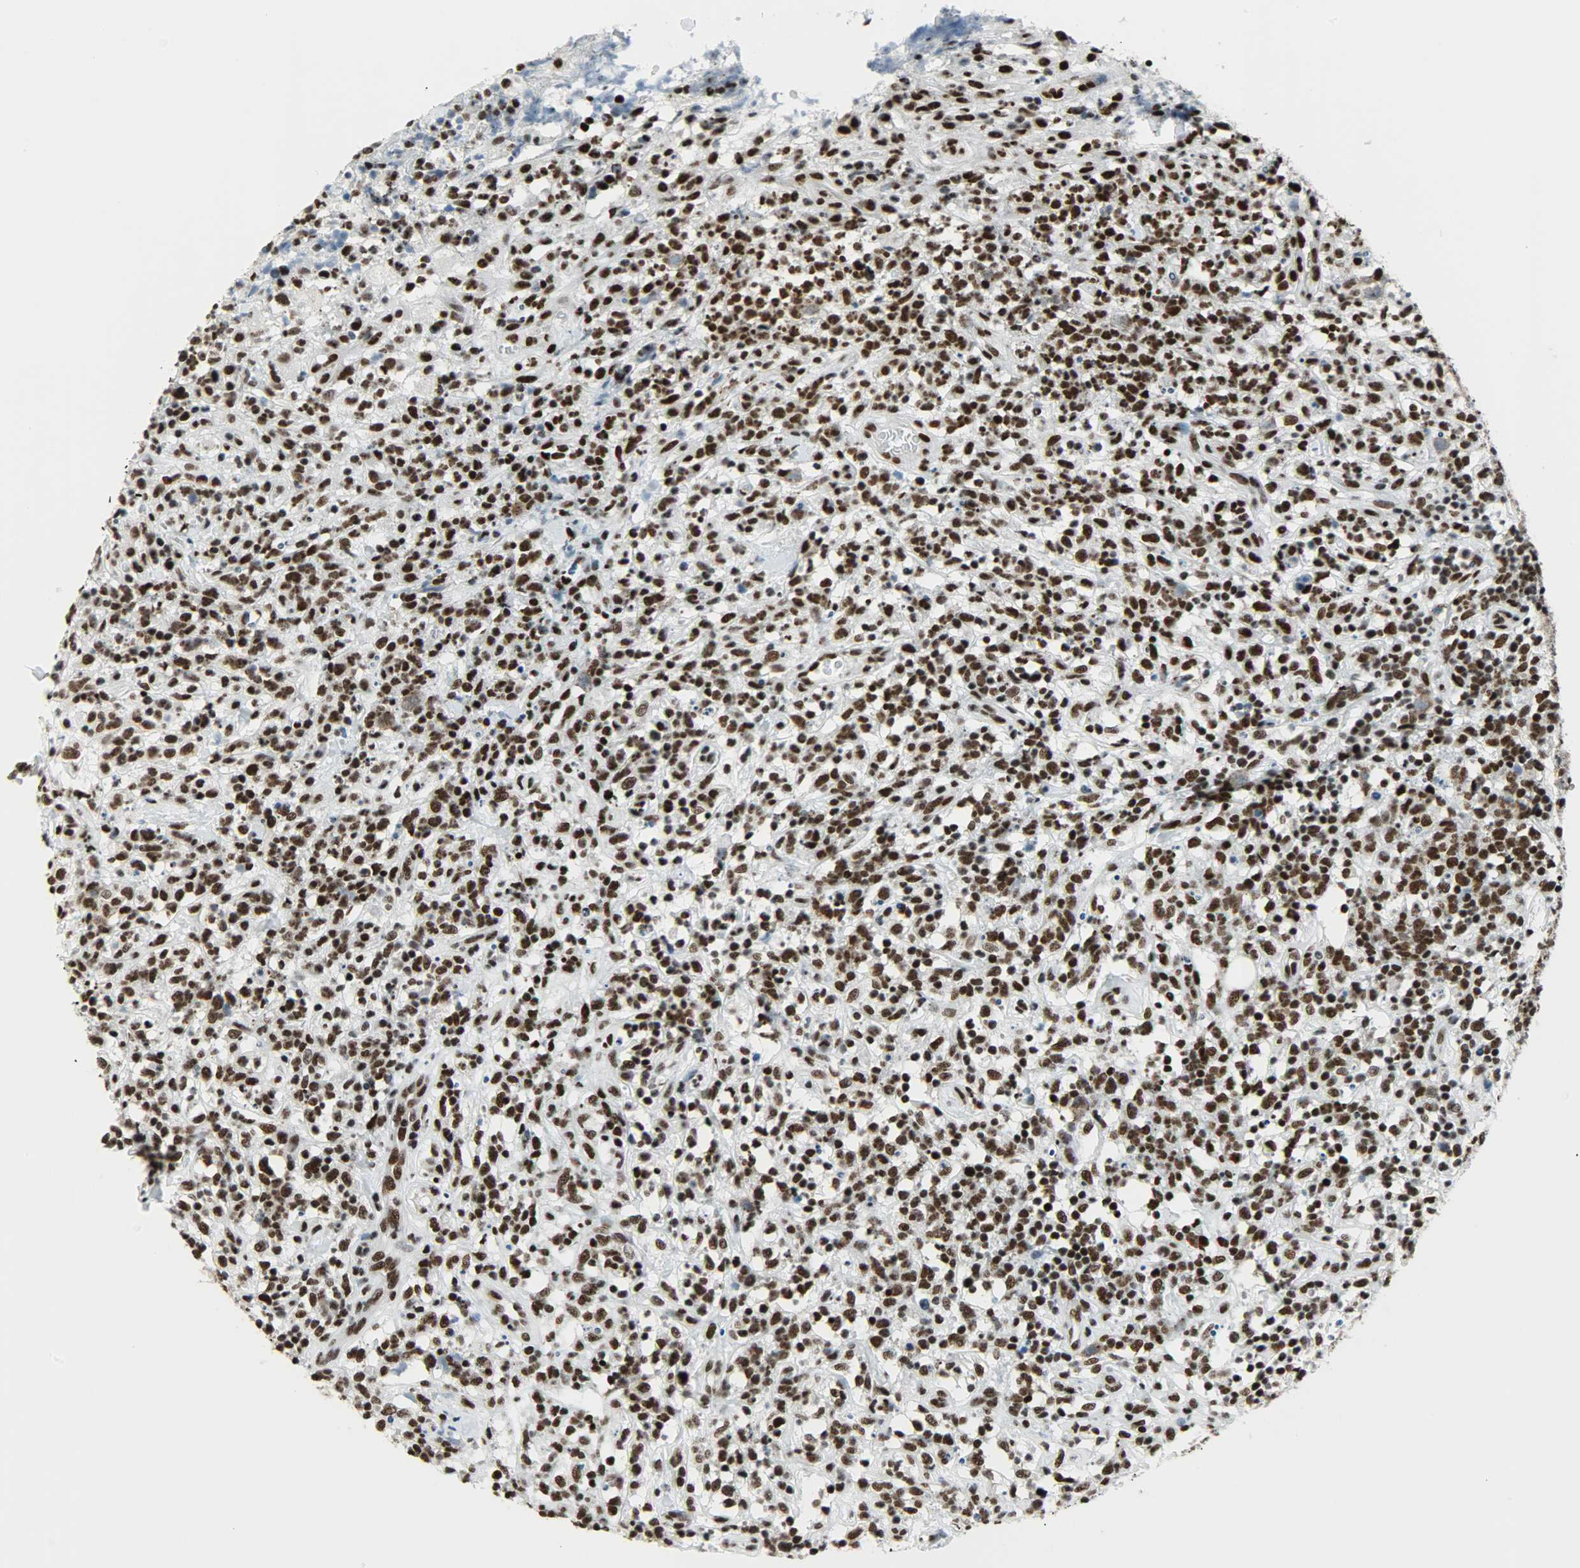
{"staining": {"intensity": "strong", "quantity": ">75%", "location": "nuclear"}, "tissue": "lymphoma", "cell_type": "Tumor cells", "image_type": "cancer", "snomed": [{"axis": "morphology", "description": "Malignant lymphoma, non-Hodgkin's type, High grade"}, {"axis": "topography", "description": "Lymph node"}], "caption": "This is a micrograph of immunohistochemistry (IHC) staining of lymphoma, which shows strong staining in the nuclear of tumor cells.", "gene": "SNRPA", "patient": {"sex": "female", "age": 73}}